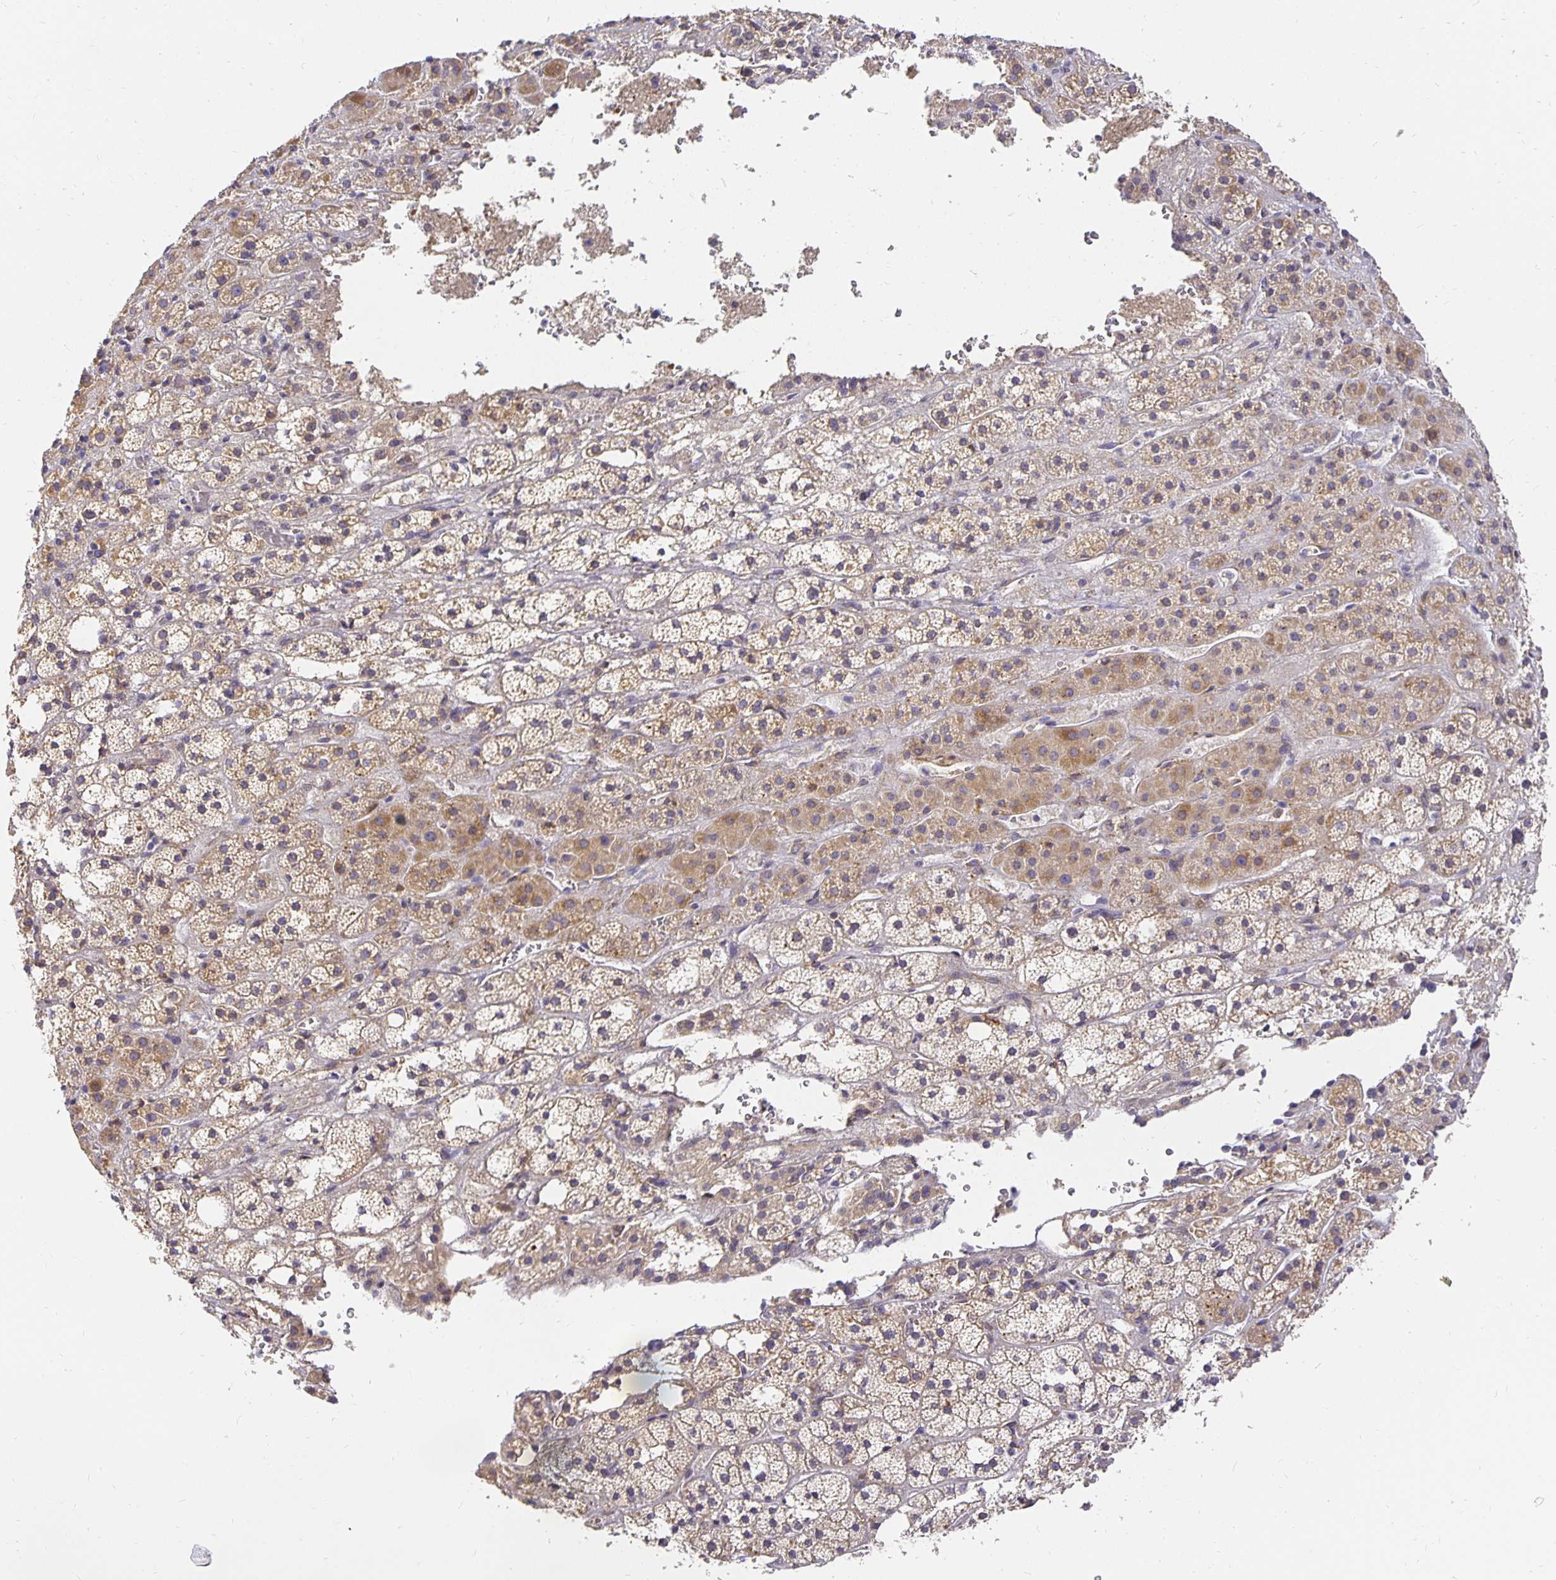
{"staining": {"intensity": "moderate", "quantity": "25%-75%", "location": "cytoplasmic/membranous"}, "tissue": "adrenal gland", "cell_type": "Glandular cells", "image_type": "normal", "snomed": [{"axis": "morphology", "description": "Normal tissue, NOS"}, {"axis": "topography", "description": "Adrenal gland"}], "caption": "Human adrenal gland stained with a brown dye exhibits moderate cytoplasmic/membranous positive staining in approximately 25%-75% of glandular cells.", "gene": "PLOD1", "patient": {"sex": "male", "age": 53}}